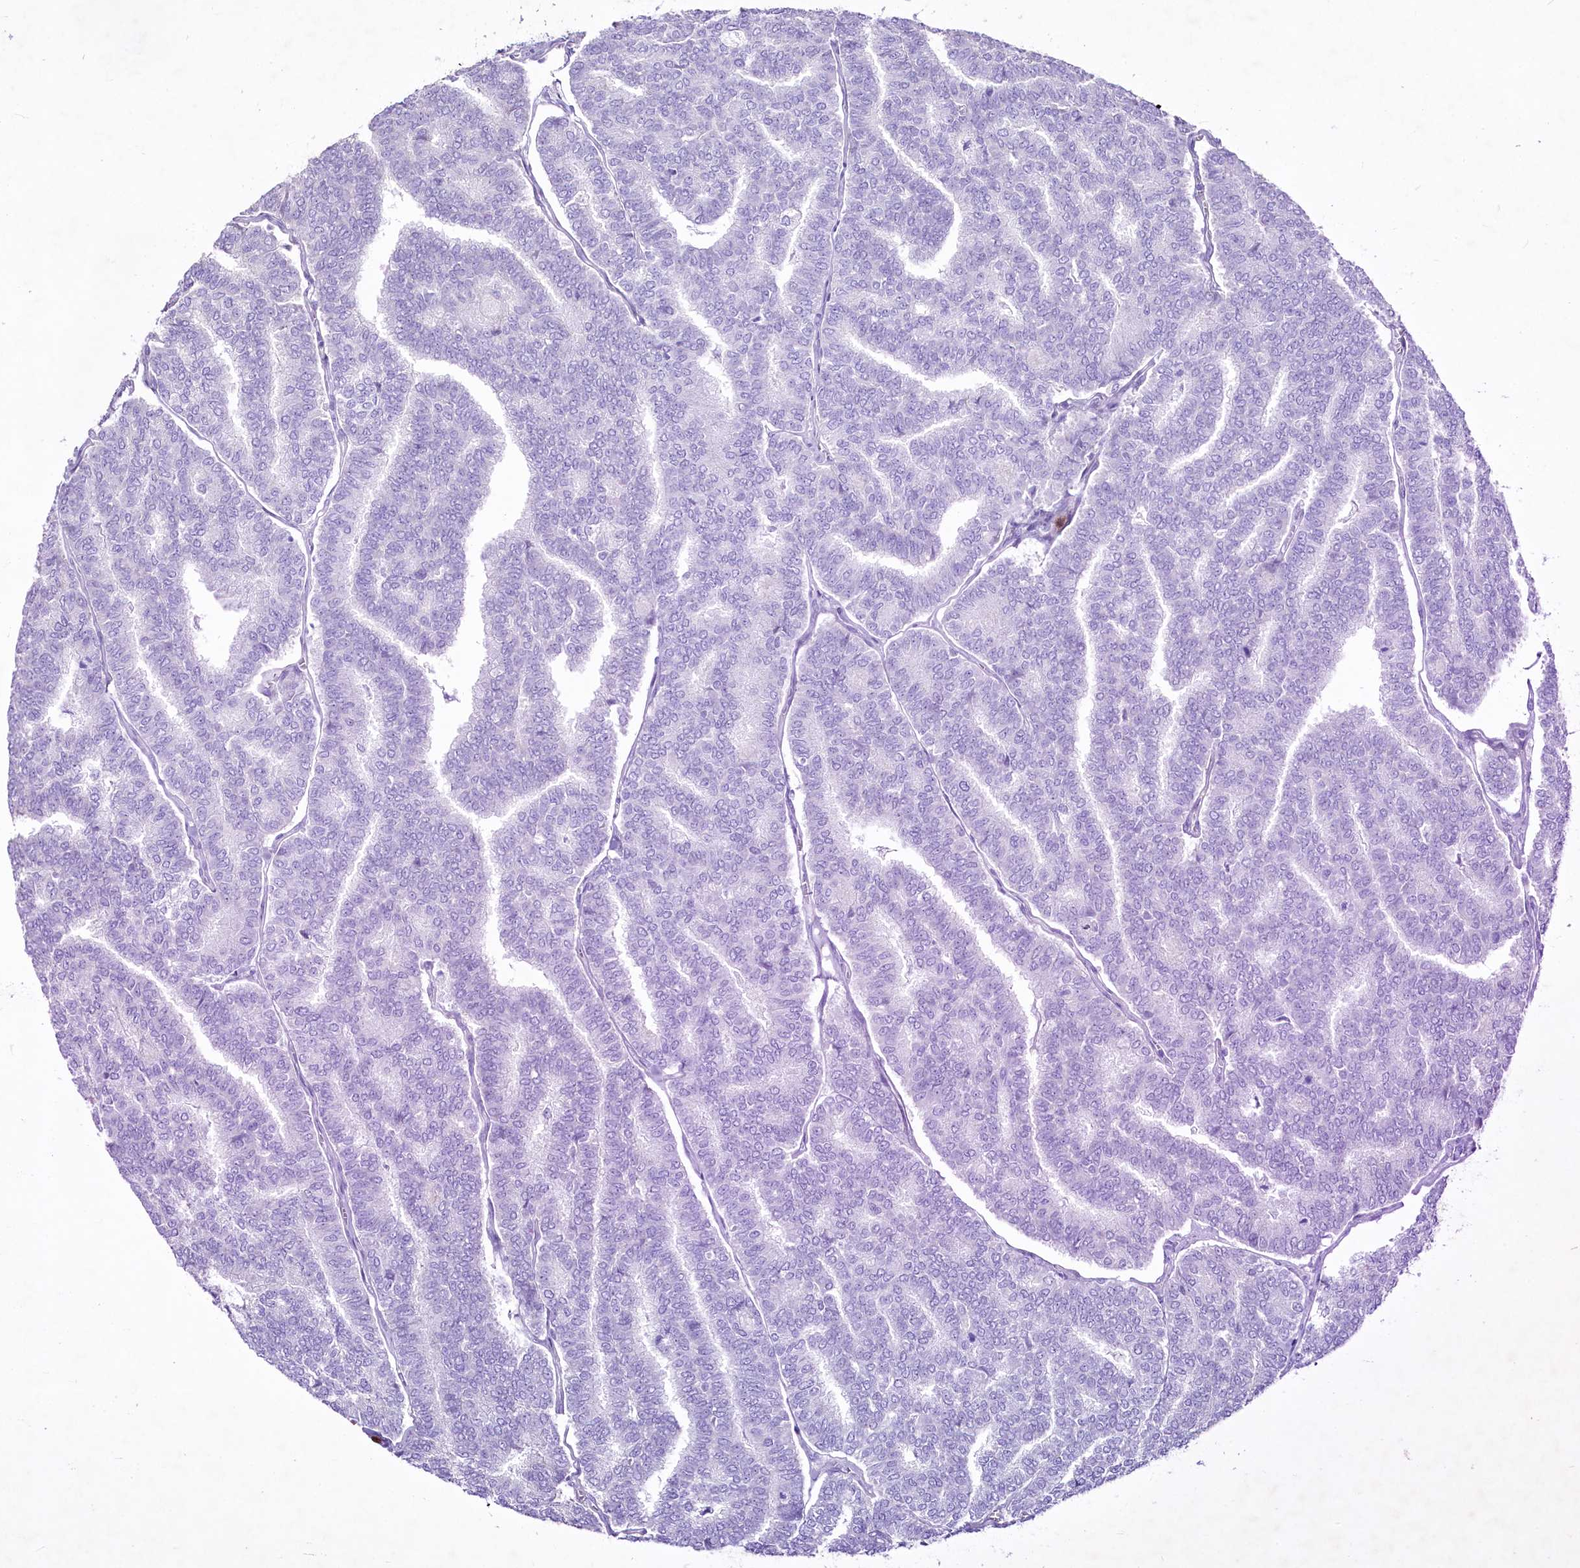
{"staining": {"intensity": "negative", "quantity": "none", "location": "none"}, "tissue": "thyroid cancer", "cell_type": "Tumor cells", "image_type": "cancer", "snomed": [{"axis": "morphology", "description": "Papillary adenocarcinoma, NOS"}, {"axis": "topography", "description": "Thyroid gland"}], "caption": "IHC of papillary adenocarcinoma (thyroid) shows no positivity in tumor cells.", "gene": "FAM209B", "patient": {"sex": "female", "age": 35}}